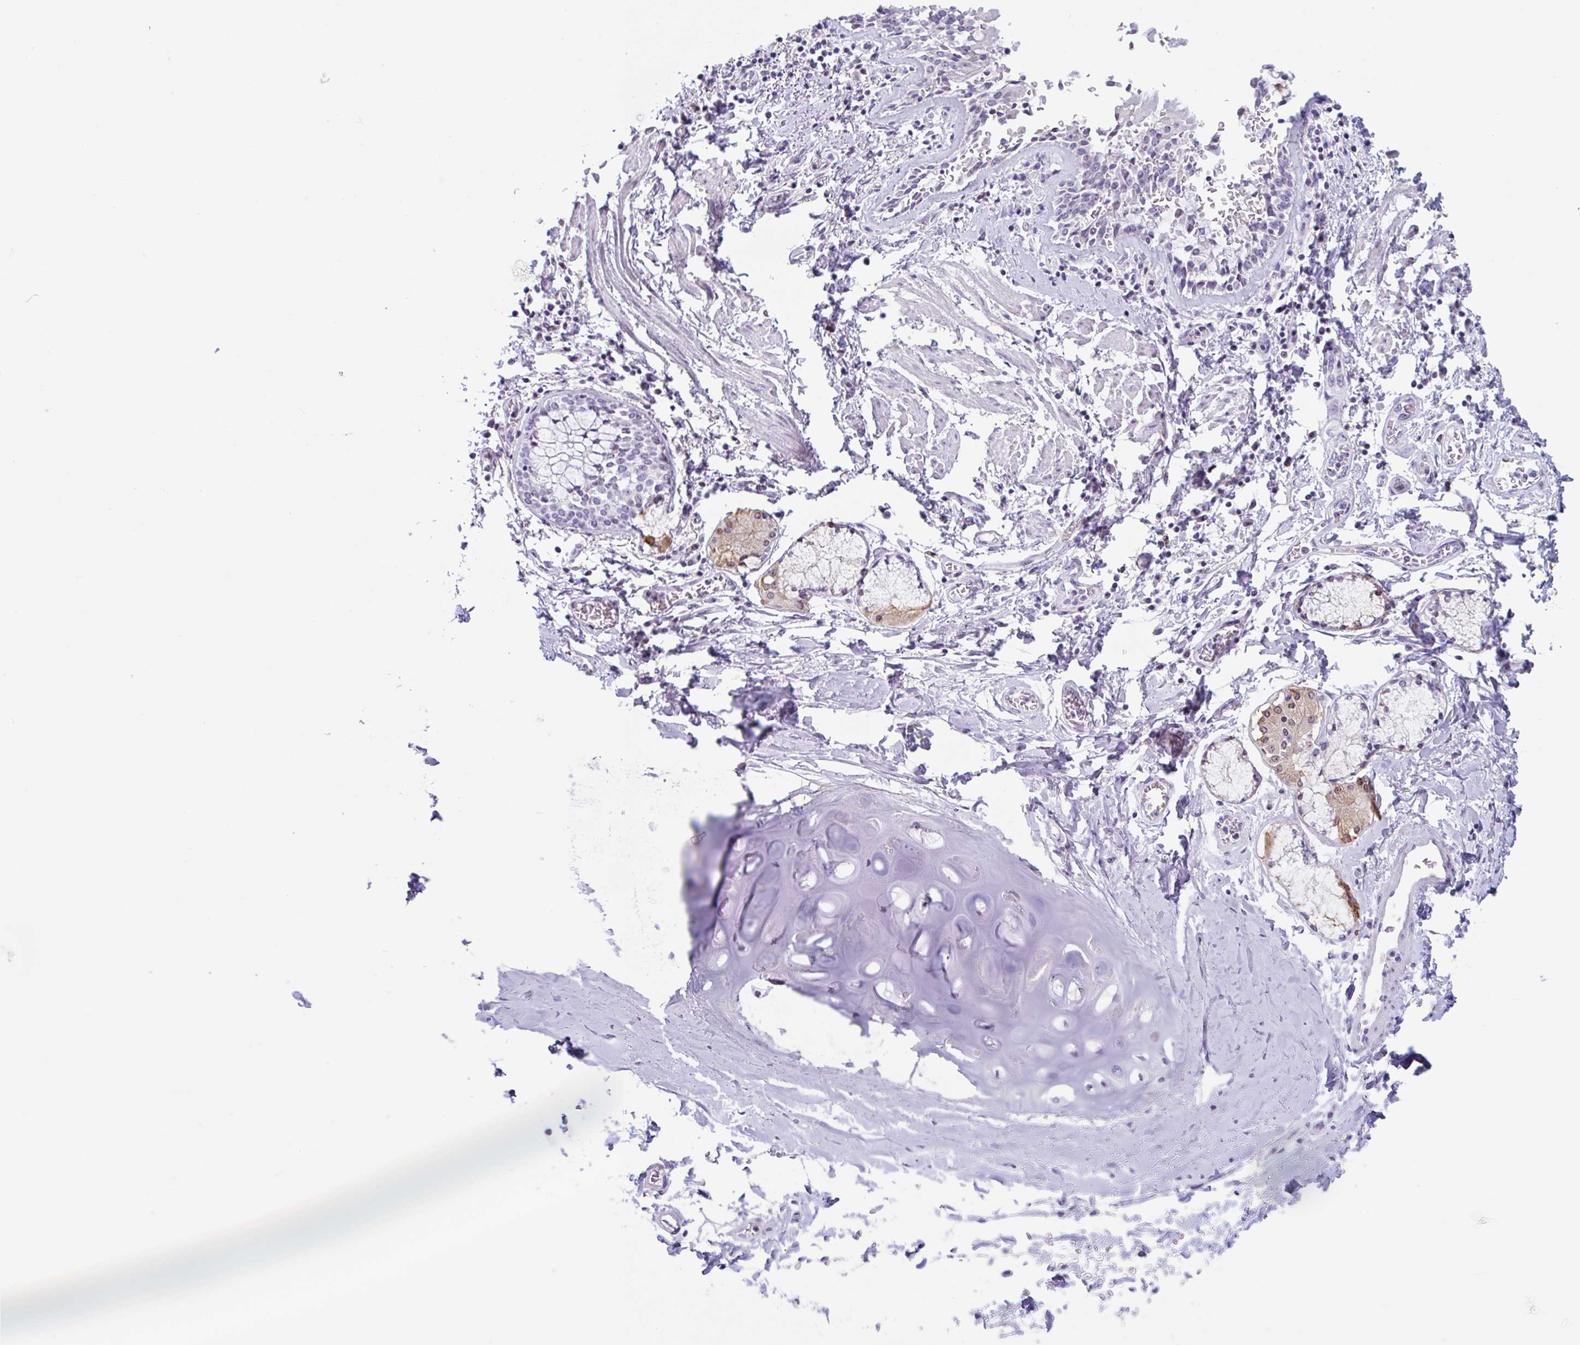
{"staining": {"intensity": "negative", "quantity": "none", "location": "none"}, "tissue": "adipose tissue", "cell_type": "Adipocytes", "image_type": "normal", "snomed": [{"axis": "morphology", "description": "Normal tissue, NOS"}, {"axis": "morphology", "description": "Degeneration, NOS"}, {"axis": "topography", "description": "Cartilage tissue"}, {"axis": "topography", "description": "Lung"}], "caption": "Immunohistochemistry (IHC) histopathology image of benign adipose tissue: human adipose tissue stained with DAB reveals no significant protein staining in adipocytes. The staining was performed using DAB (3,3'-diaminobenzidine) to visualize the protein expression in brown, while the nuclei were stained in blue with hematoxylin (Magnification: 20x).", "gene": "LENG9", "patient": {"sex": "female", "age": 61}}